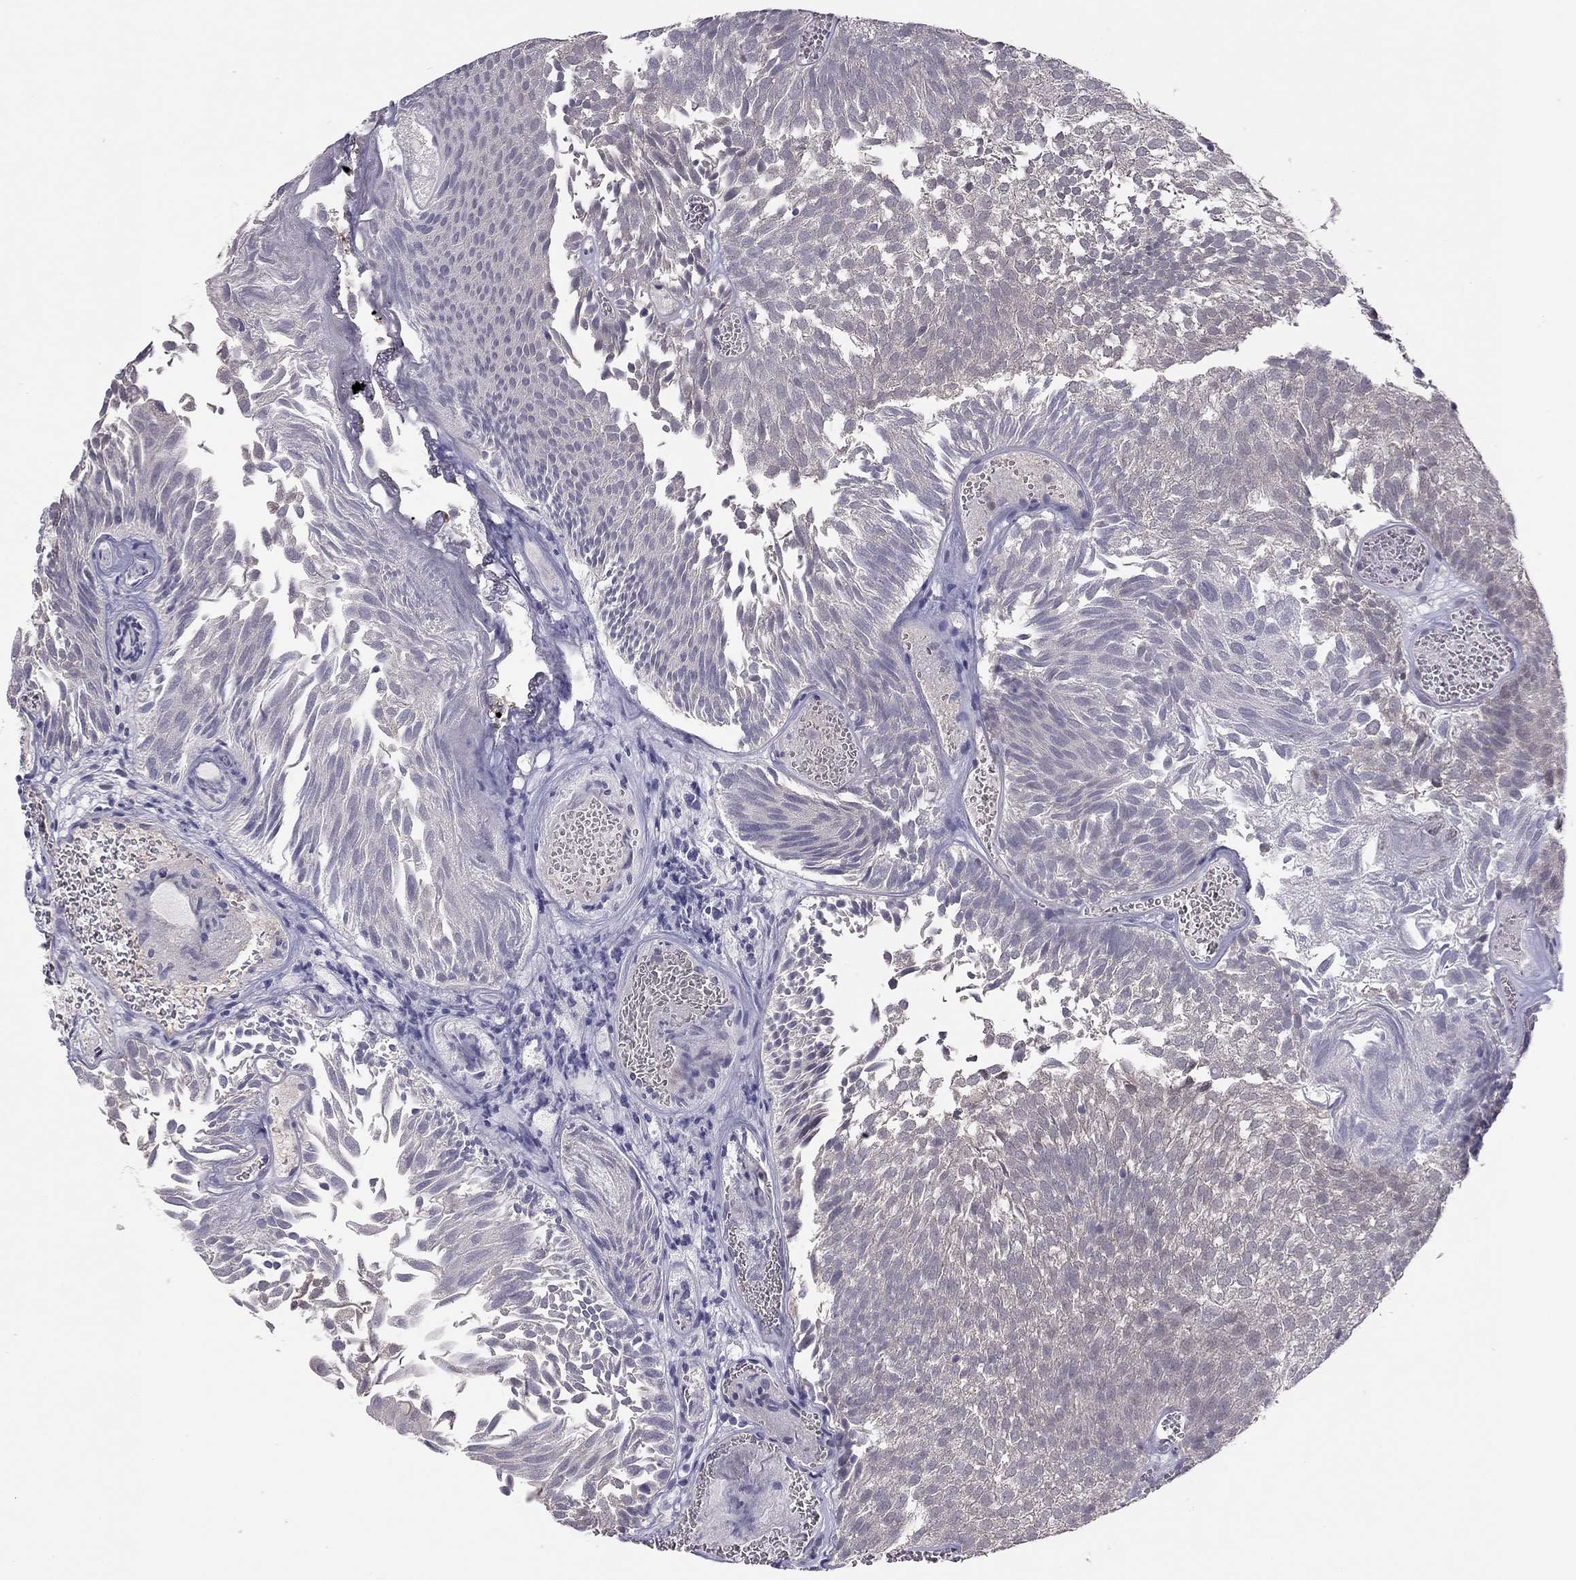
{"staining": {"intensity": "negative", "quantity": "none", "location": "none"}, "tissue": "urothelial cancer", "cell_type": "Tumor cells", "image_type": "cancer", "snomed": [{"axis": "morphology", "description": "Urothelial carcinoma, Low grade"}, {"axis": "topography", "description": "Urinary bladder"}], "caption": "IHC image of neoplastic tissue: human urothelial cancer stained with DAB (3,3'-diaminobenzidine) reveals no significant protein staining in tumor cells.", "gene": "HSF2BP", "patient": {"sex": "male", "age": 52}}